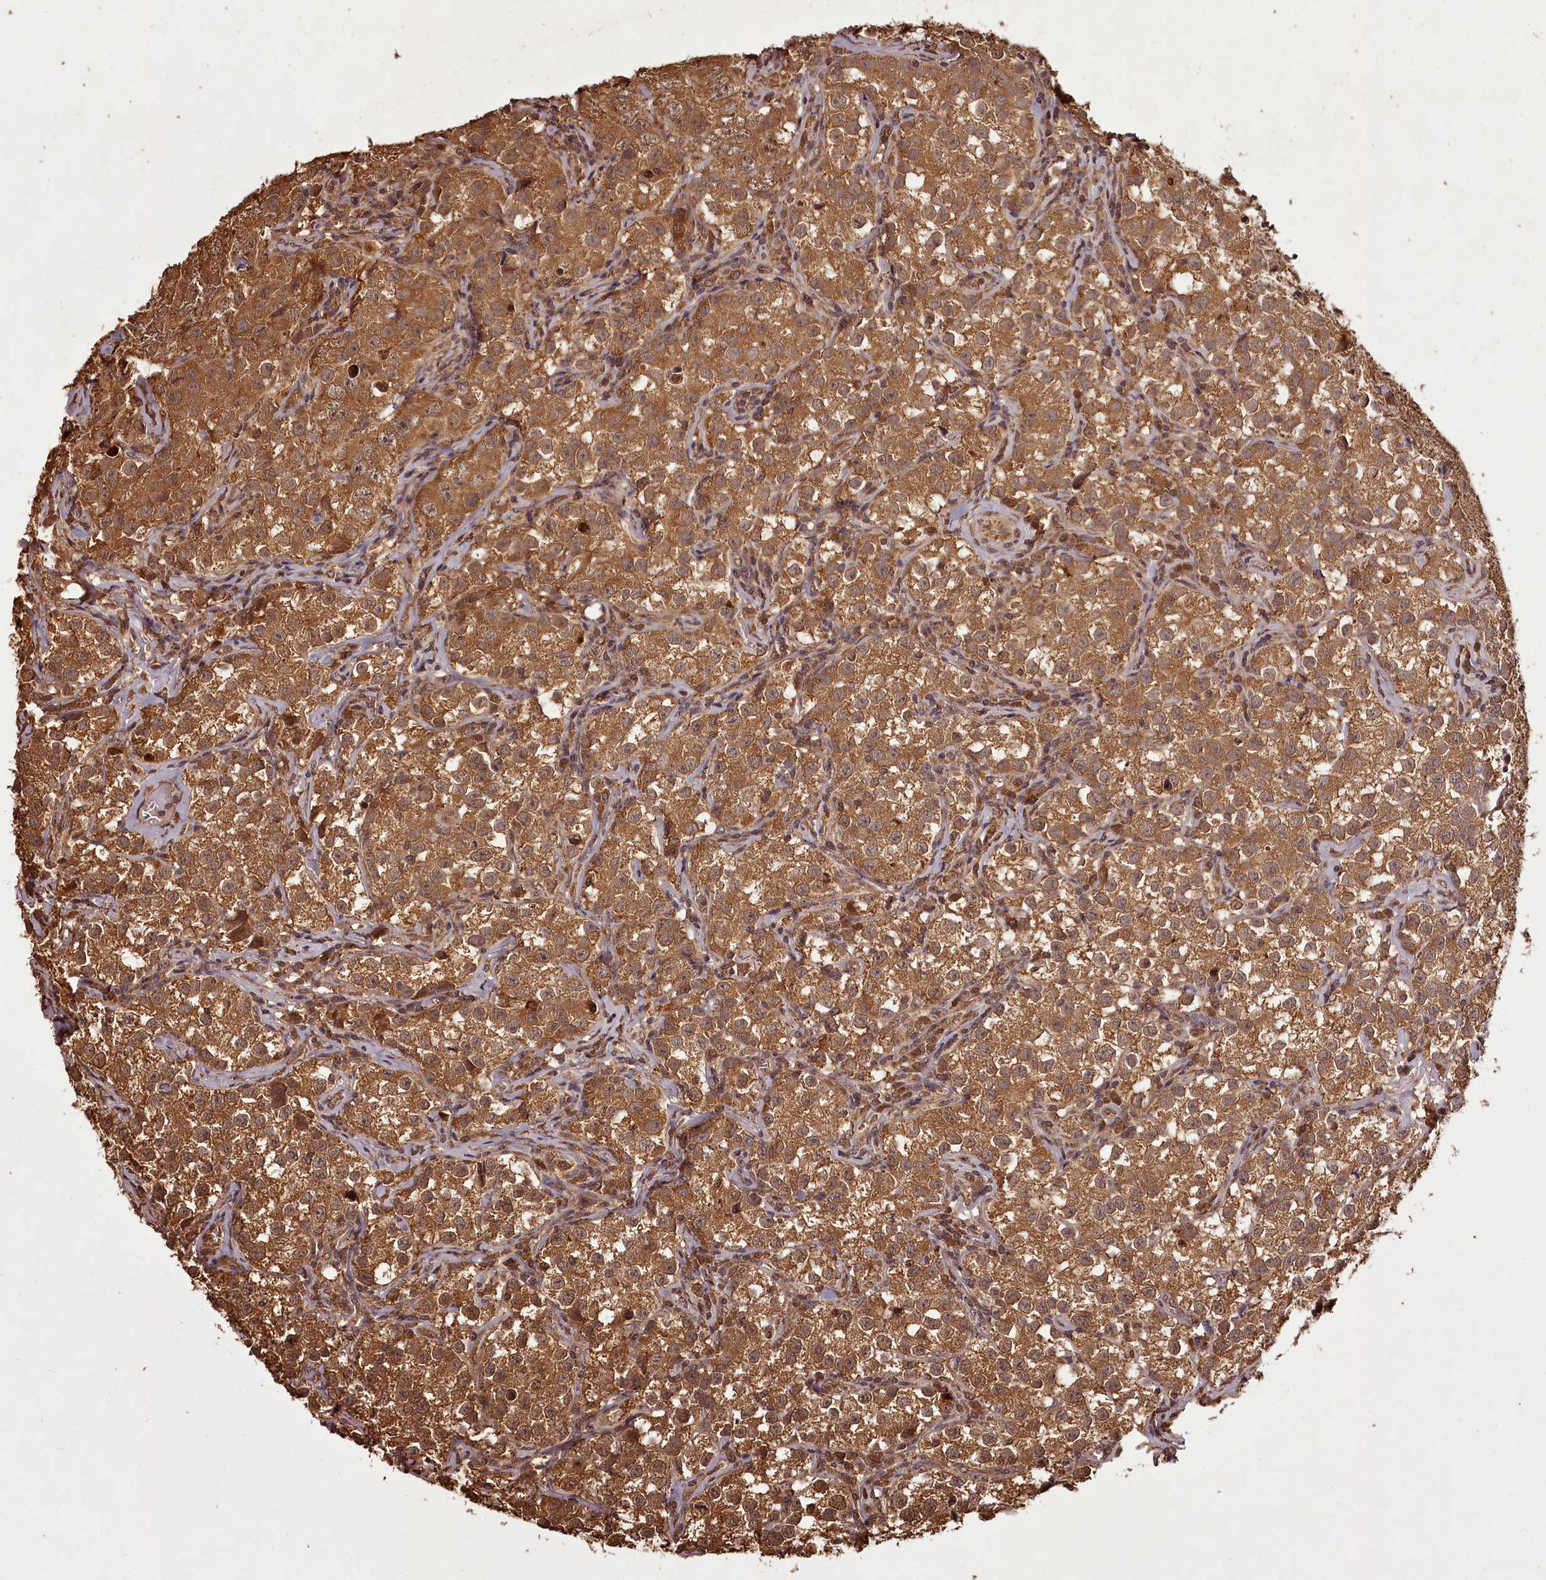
{"staining": {"intensity": "strong", "quantity": ">75%", "location": "cytoplasmic/membranous"}, "tissue": "testis cancer", "cell_type": "Tumor cells", "image_type": "cancer", "snomed": [{"axis": "morphology", "description": "Seminoma, NOS"}, {"axis": "morphology", "description": "Carcinoma, Embryonal, NOS"}, {"axis": "topography", "description": "Testis"}], "caption": "Immunohistochemistry histopathology image of neoplastic tissue: human testis embryonal carcinoma stained using IHC displays high levels of strong protein expression localized specifically in the cytoplasmic/membranous of tumor cells, appearing as a cytoplasmic/membranous brown color.", "gene": "NPRL2", "patient": {"sex": "male", "age": 43}}